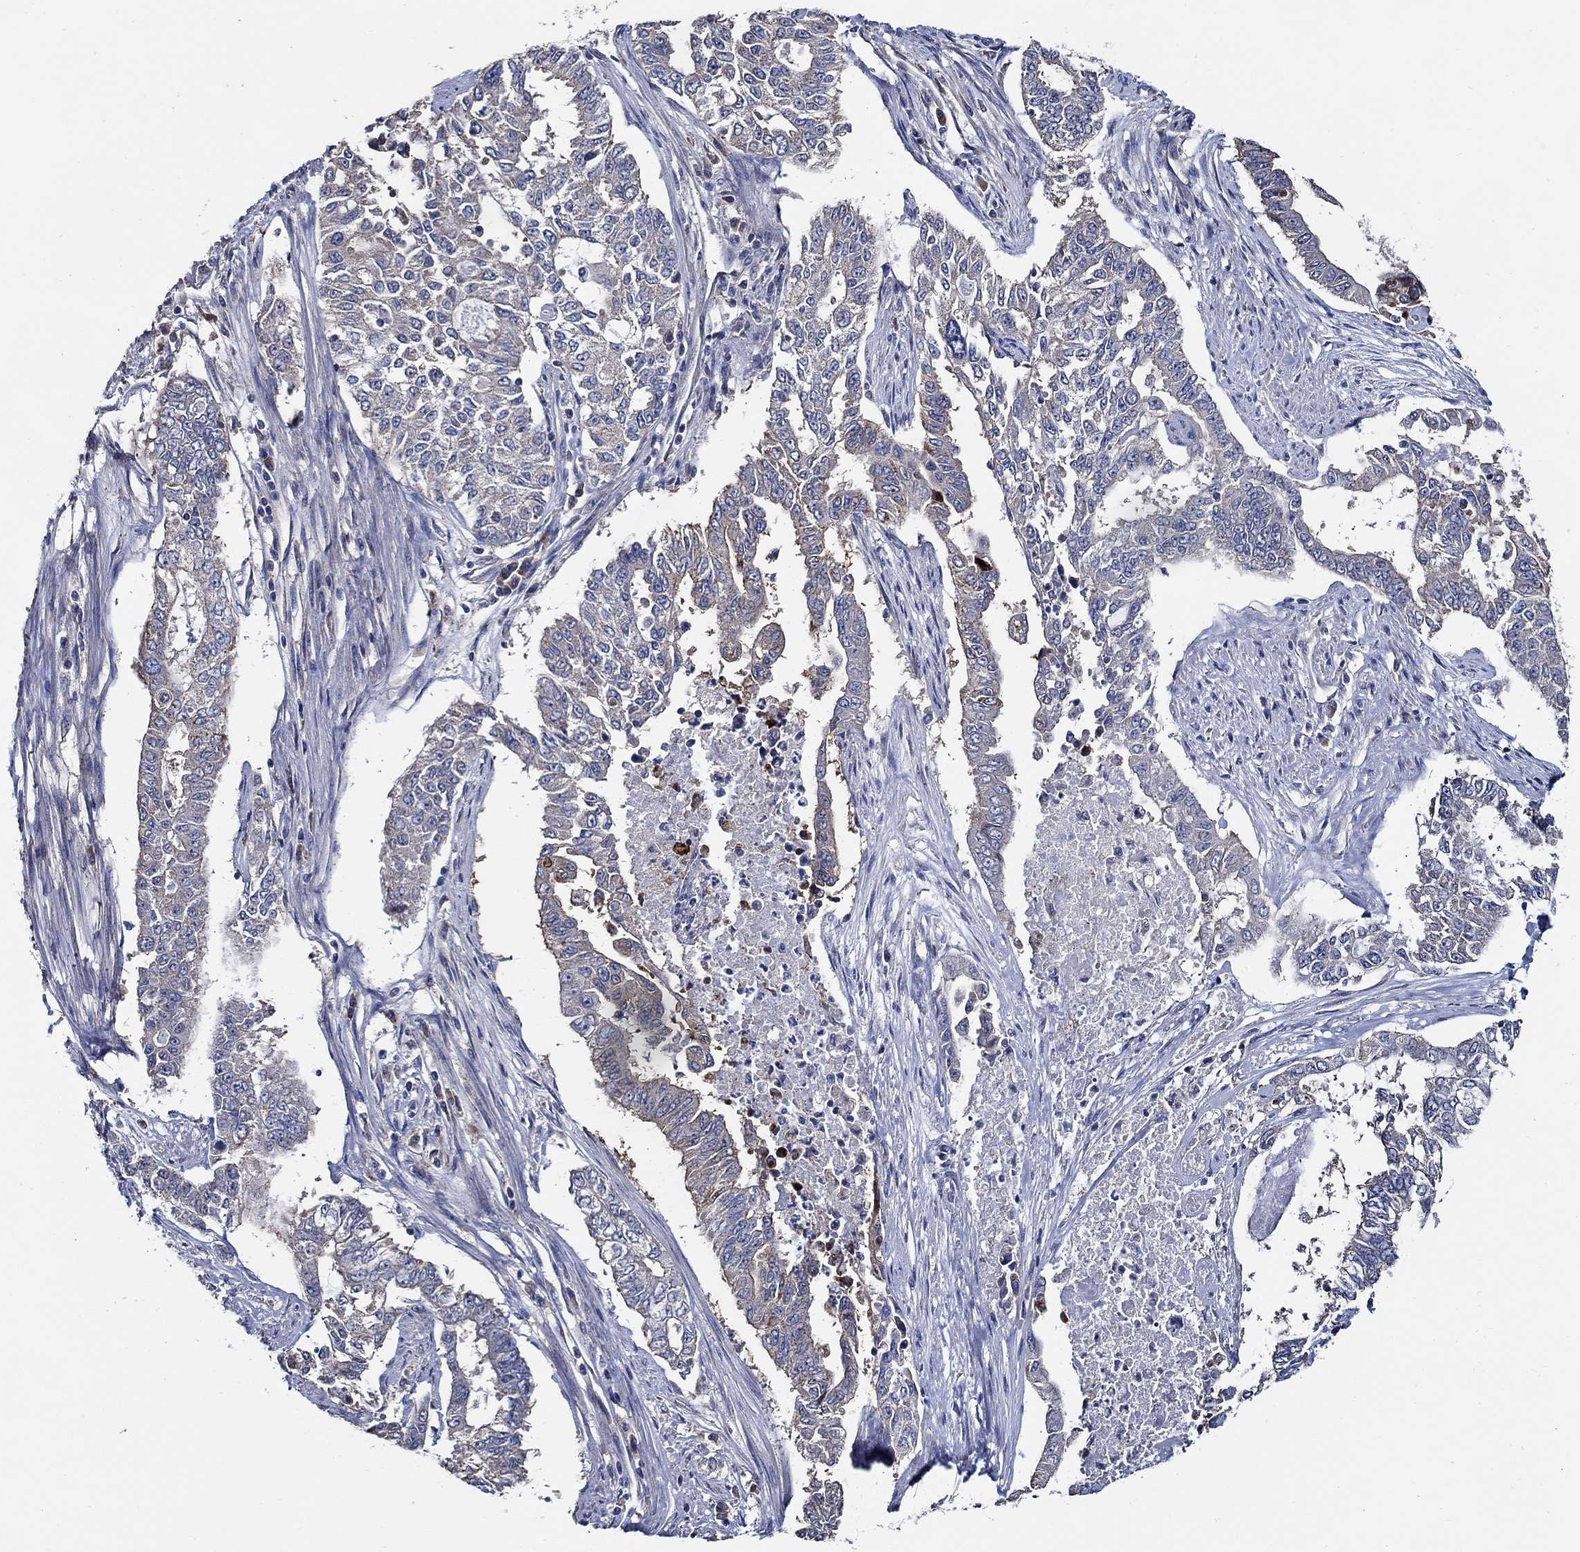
{"staining": {"intensity": "negative", "quantity": "none", "location": "none"}, "tissue": "endometrial cancer", "cell_type": "Tumor cells", "image_type": "cancer", "snomed": [{"axis": "morphology", "description": "Adenocarcinoma, NOS"}, {"axis": "topography", "description": "Uterus"}], "caption": "Endometrial cancer was stained to show a protein in brown. There is no significant expression in tumor cells.", "gene": "WDR53", "patient": {"sex": "female", "age": 59}}